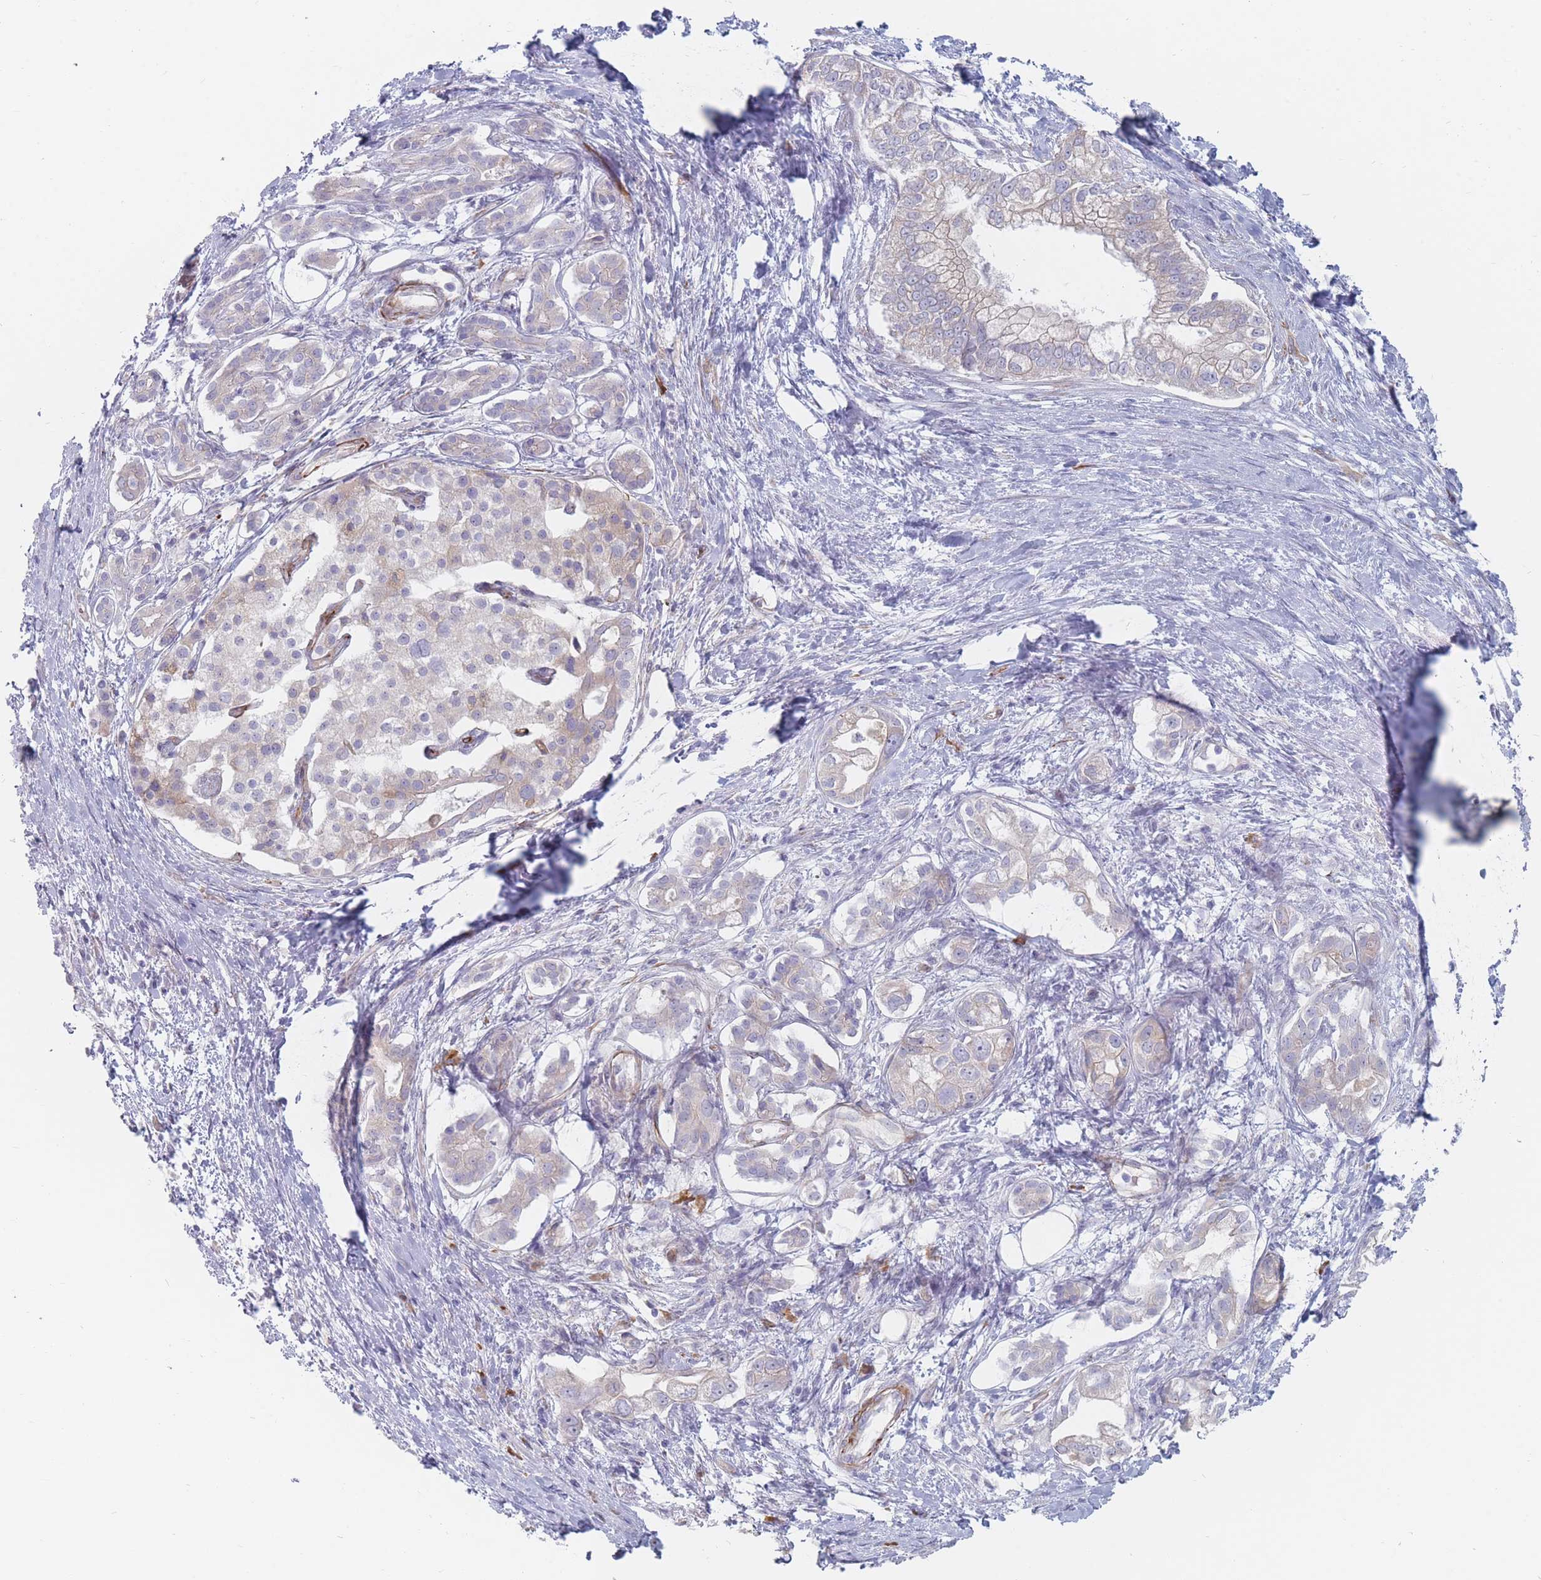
{"staining": {"intensity": "negative", "quantity": "none", "location": "none"}, "tissue": "pancreatic cancer", "cell_type": "Tumor cells", "image_type": "cancer", "snomed": [{"axis": "morphology", "description": "Adenocarcinoma, NOS"}, {"axis": "topography", "description": "Pancreas"}], "caption": "Immunohistochemistry (IHC) of pancreatic adenocarcinoma shows no staining in tumor cells.", "gene": "ERBIN", "patient": {"sex": "male", "age": 70}}